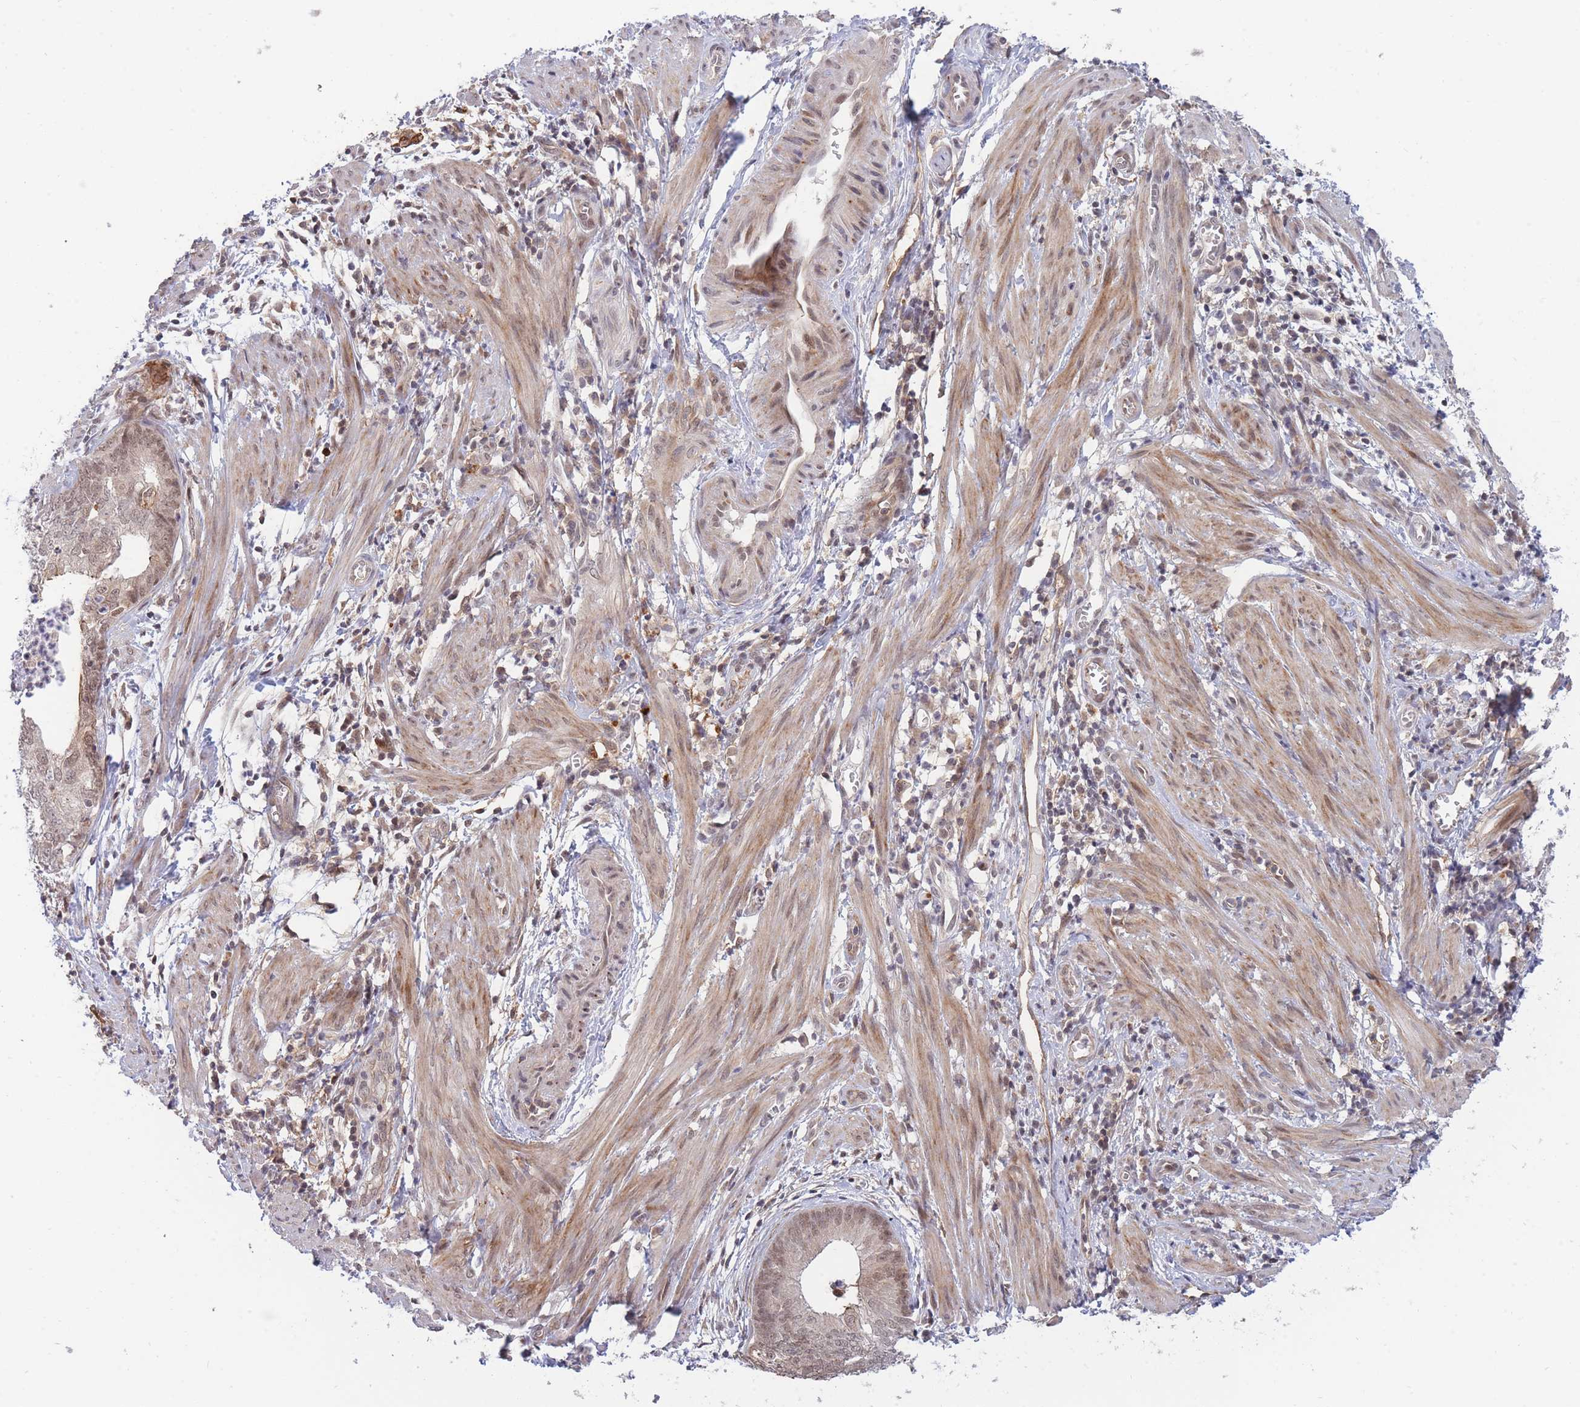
{"staining": {"intensity": "moderate", "quantity": ">75%", "location": "cytoplasmic/membranous,nuclear"}, "tissue": "endometrial cancer", "cell_type": "Tumor cells", "image_type": "cancer", "snomed": [{"axis": "morphology", "description": "Adenocarcinoma, NOS"}, {"axis": "topography", "description": "Endometrium"}], "caption": "This image reveals adenocarcinoma (endometrial) stained with IHC to label a protein in brown. The cytoplasmic/membranous and nuclear of tumor cells show moderate positivity for the protein. Nuclei are counter-stained blue.", "gene": "BOD1L1", "patient": {"sex": "female", "age": 68}}